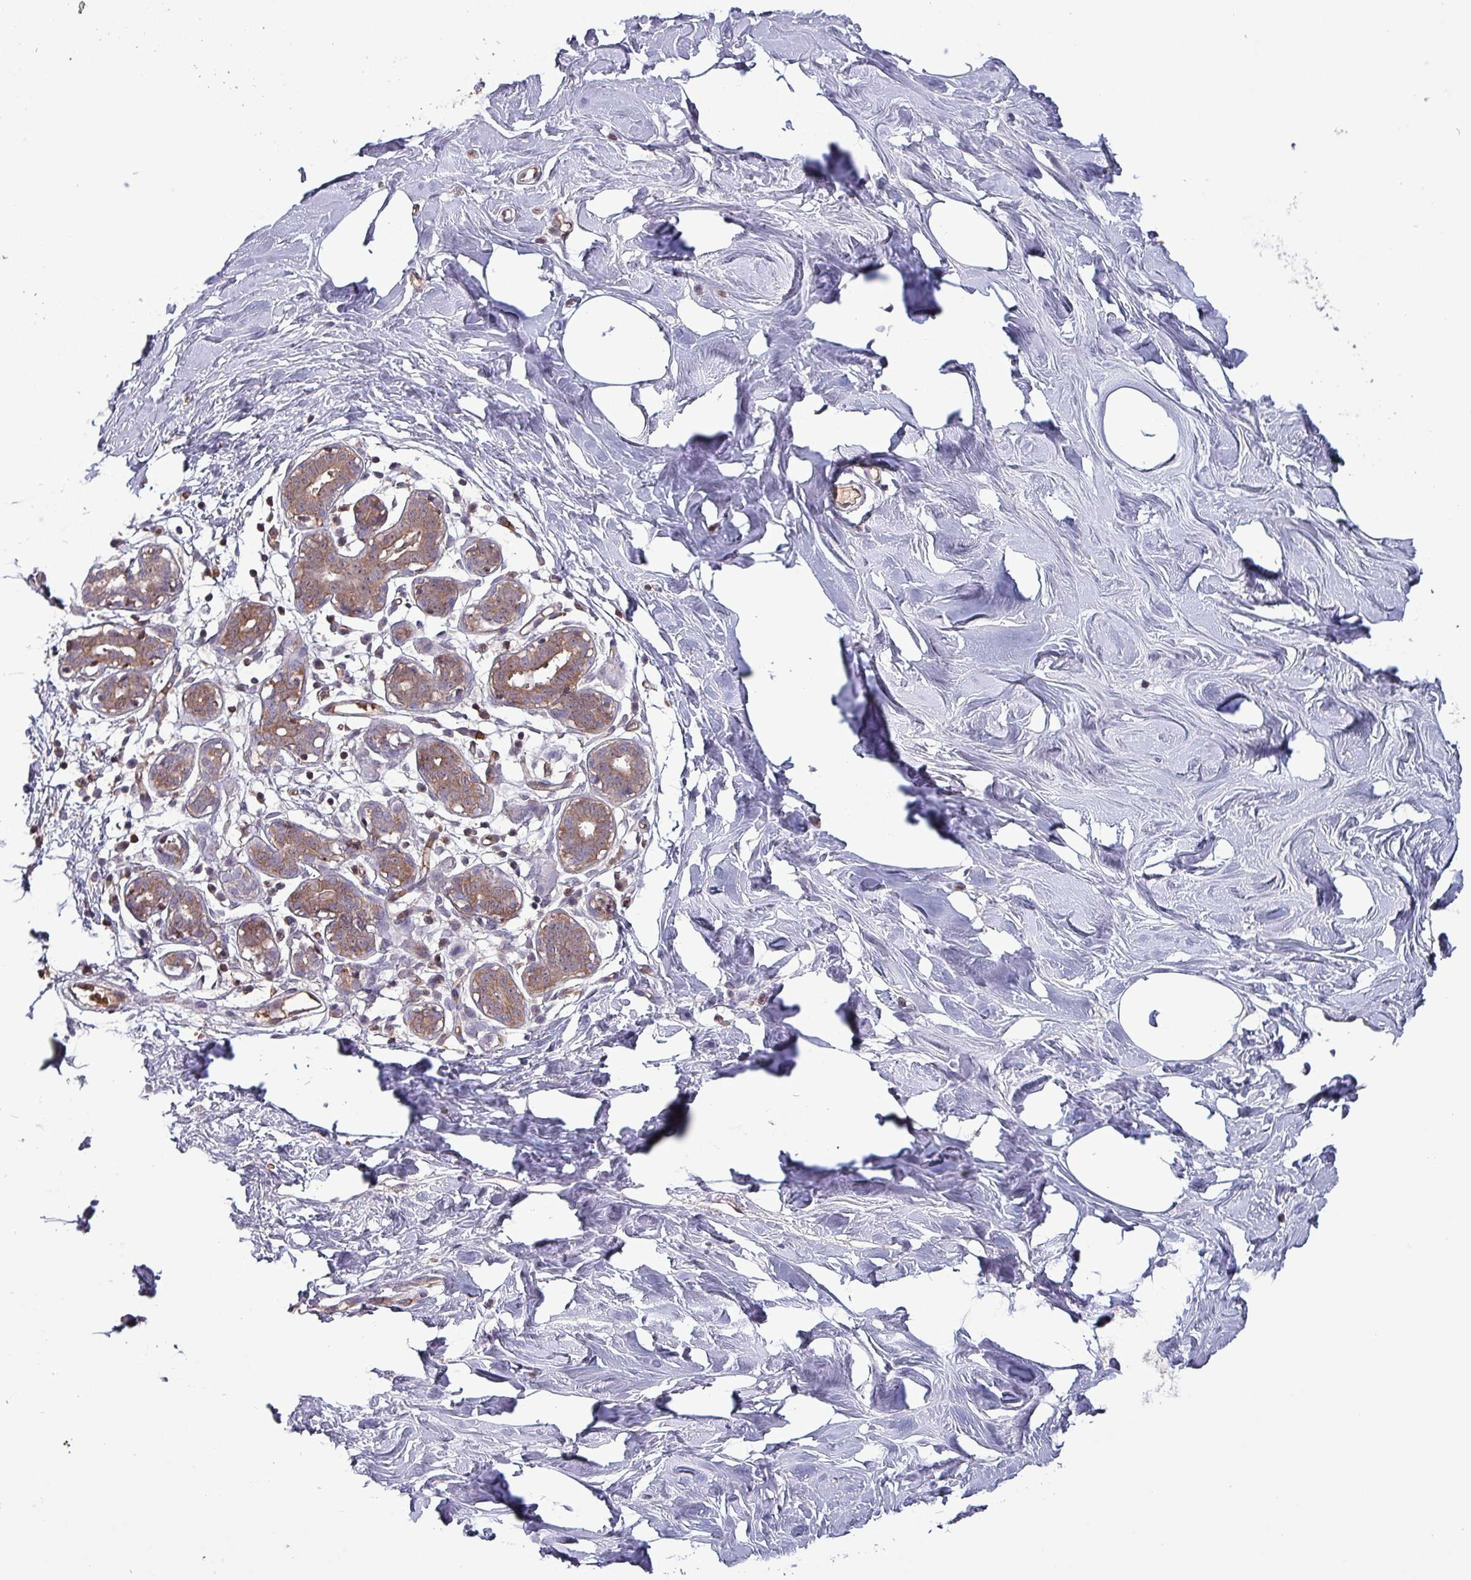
{"staining": {"intensity": "negative", "quantity": "none", "location": "none"}, "tissue": "breast", "cell_type": "Adipocytes", "image_type": "normal", "snomed": [{"axis": "morphology", "description": "Normal tissue, NOS"}, {"axis": "topography", "description": "Breast"}], "caption": "The histopathology image shows no staining of adipocytes in normal breast. (DAB immunohistochemistry (IHC) with hematoxylin counter stain).", "gene": "PSMB8", "patient": {"sex": "female", "age": 27}}